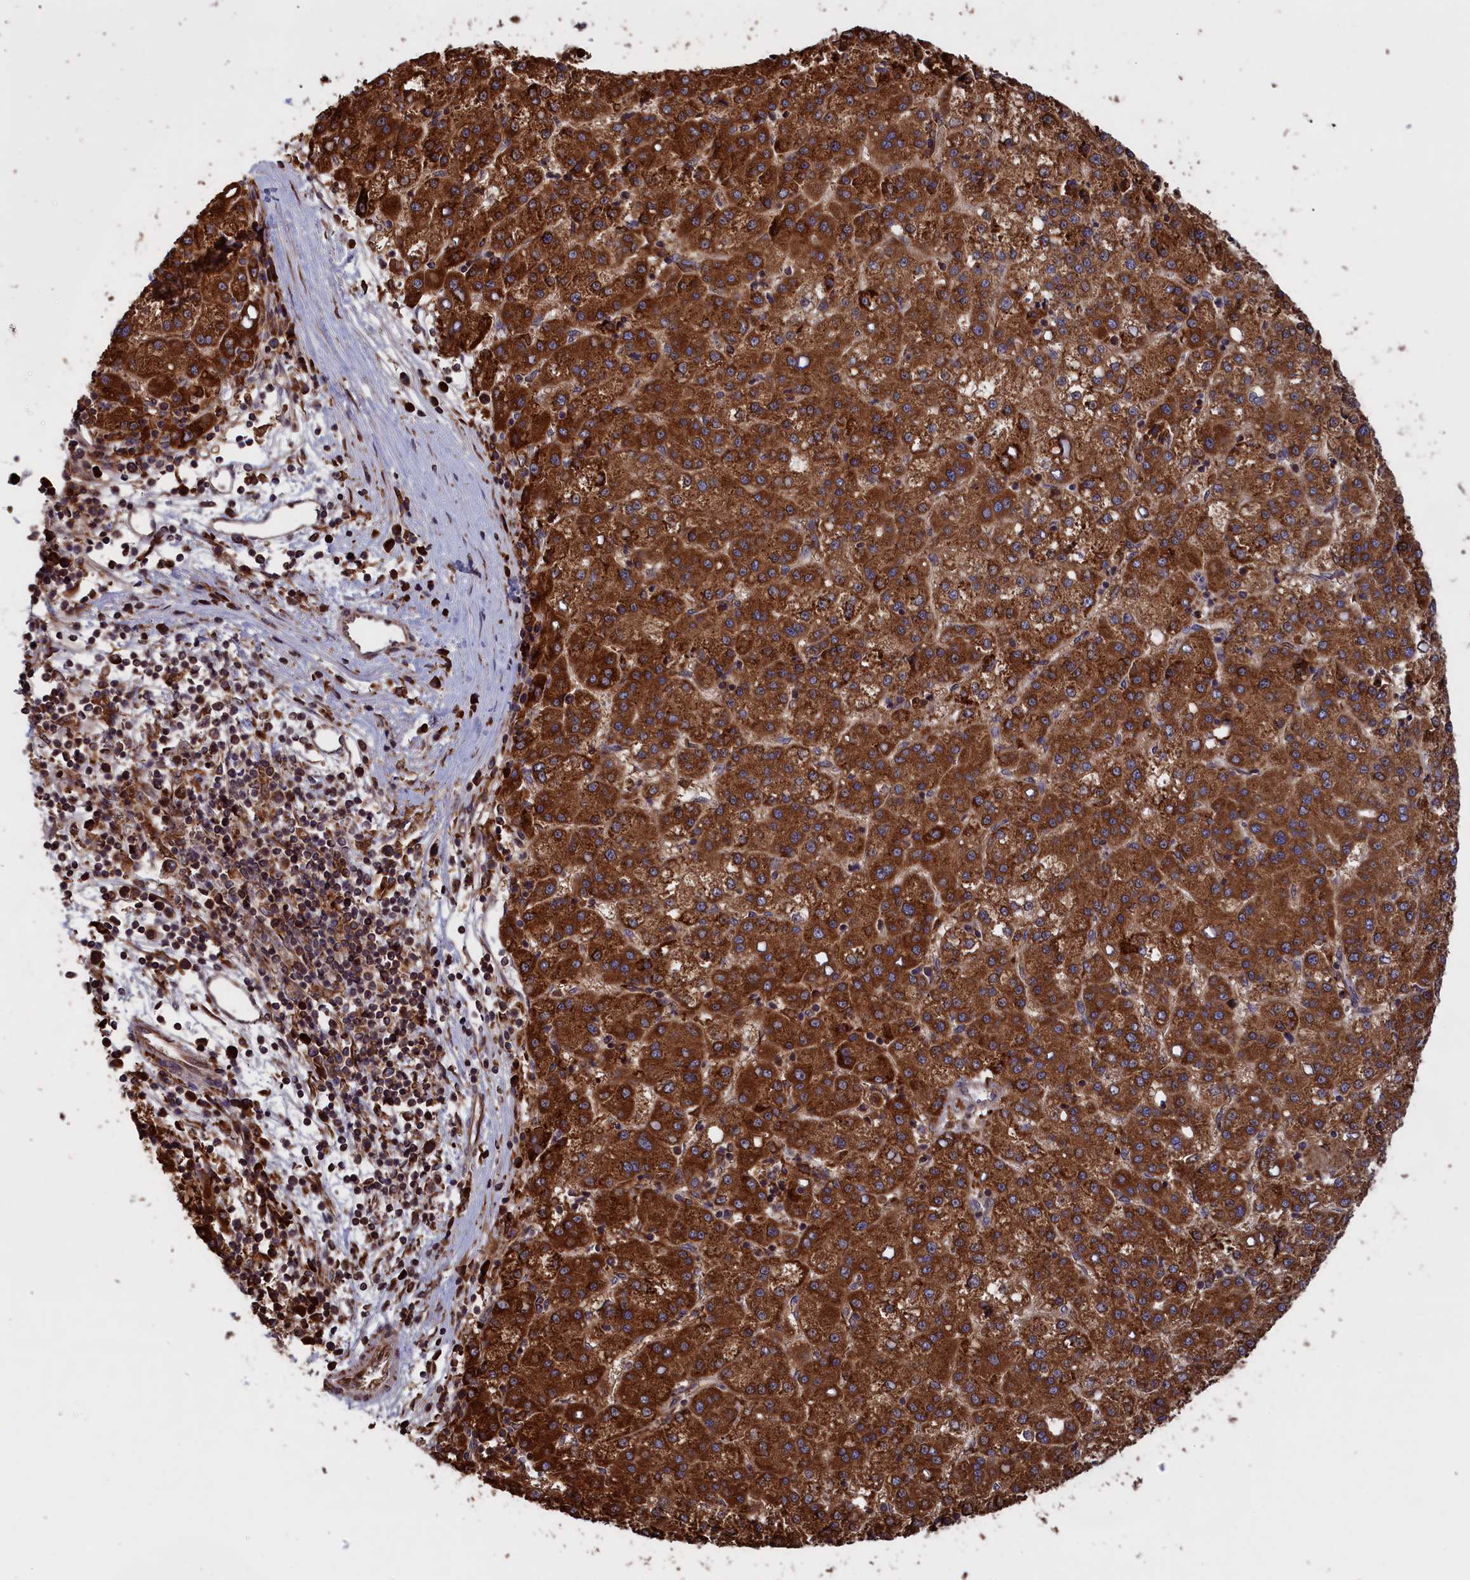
{"staining": {"intensity": "strong", "quantity": ">75%", "location": "cytoplasmic/membranous"}, "tissue": "liver cancer", "cell_type": "Tumor cells", "image_type": "cancer", "snomed": [{"axis": "morphology", "description": "Carcinoma, Hepatocellular, NOS"}, {"axis": "topography", "description": "Liver"}], "caption": "Immunohistochemical staining of liver cancer (hepatocellular carcinoma) demonstrates strong cytoplasmic/membranous protein staining in approximately >75% of tumor cells.", "gene": "PLA2G4C", "patient": {"sex": "female", "age": 58}}